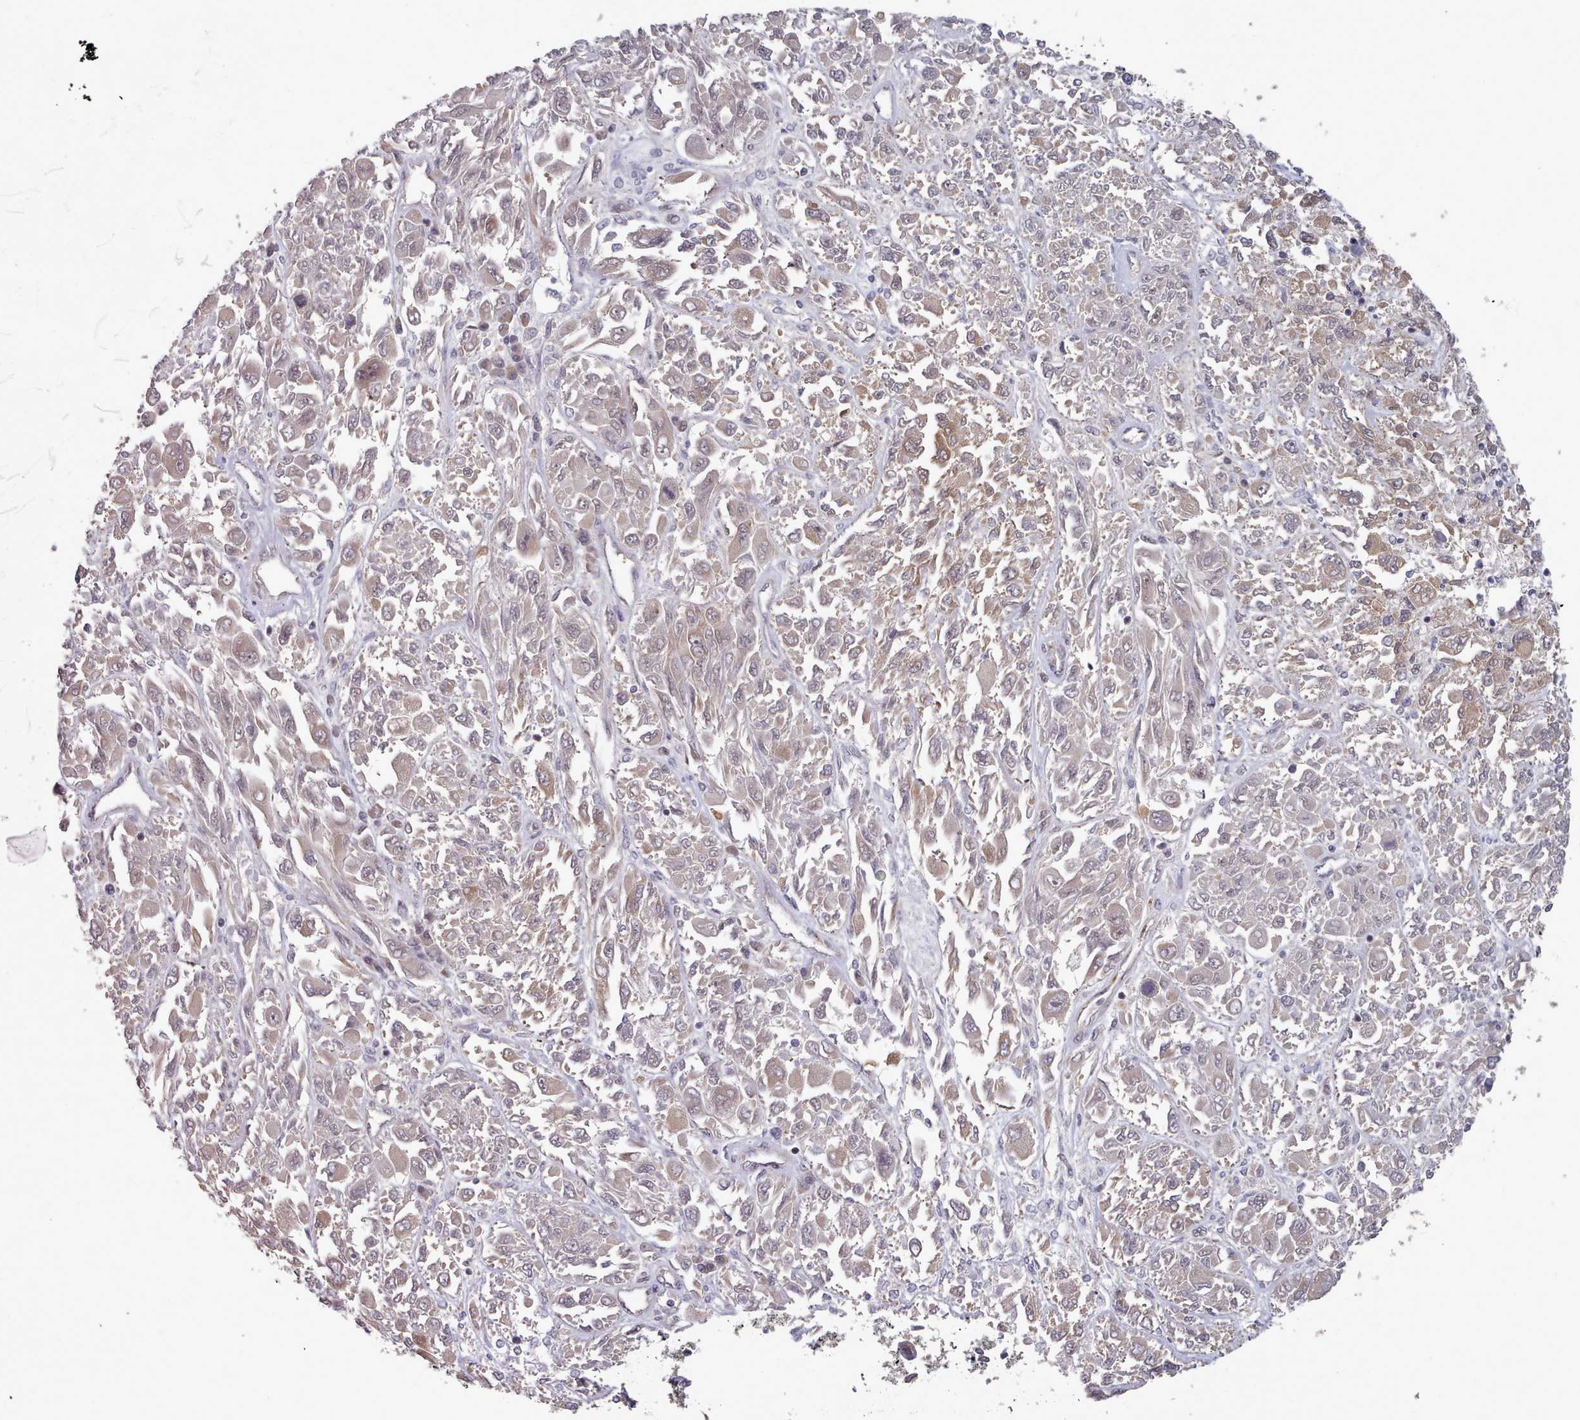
{"staining": {"intensity": "weak", "quantity": ">75%", "location": "cytoplasmic/membranous"}, "tissue": "melanoma", "cell_type": "Tumor cells", "image_type": "cancer", "snomed": [{"axis": "morphology", "description": "Malignant melanoma, NOS"}, {"axis": "topography", "description": "Skin"}], "caption": "This is a histology image of immunohistochemistry (IHC) staining of melanoma, which shows weak expression in the cytoplasmic/membranous of tumor cells.", "gene": "HYAL3", "patient": {"sex": "female", "age": 91}}